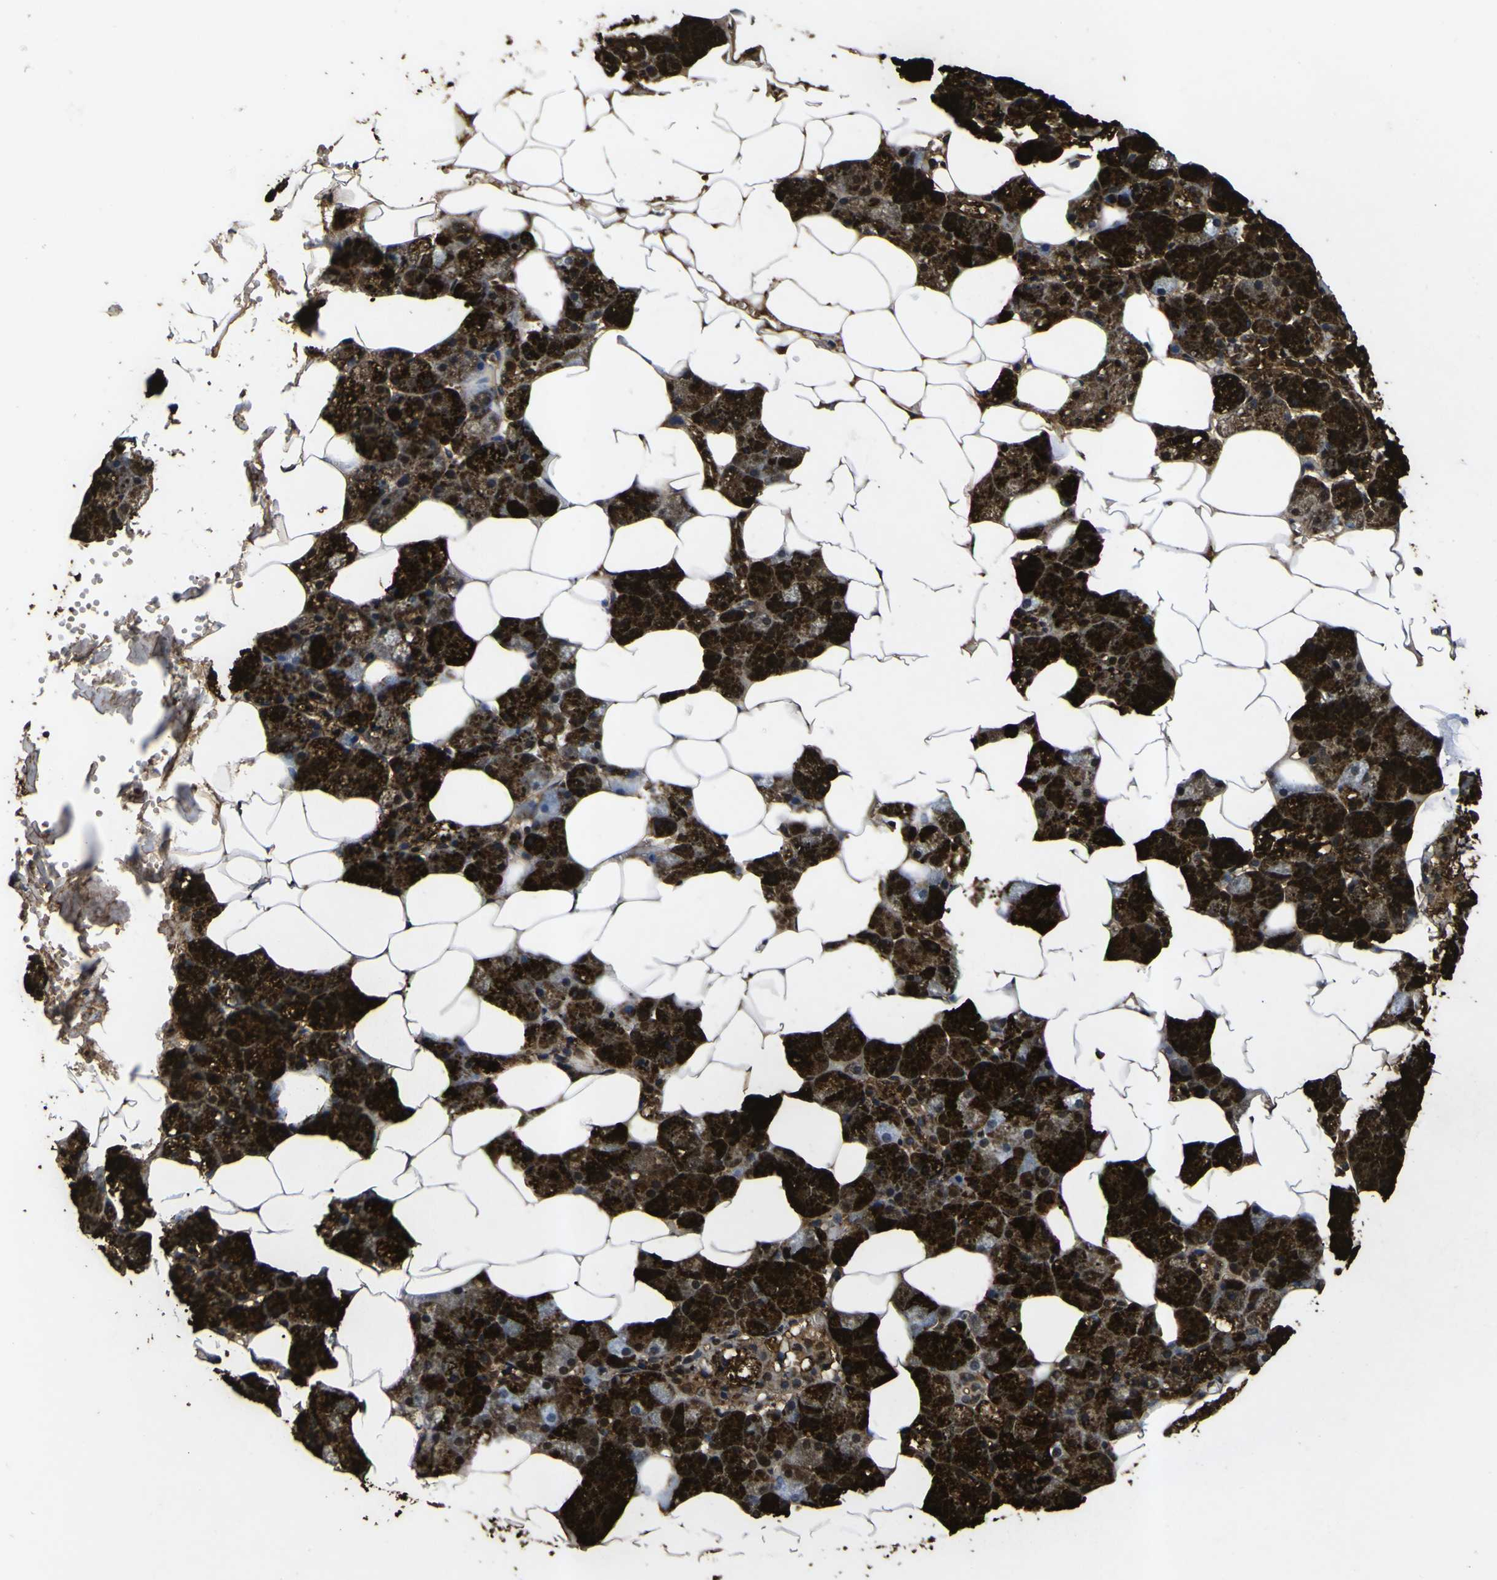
{"staining": {"intensity": "strong", "quantity": ">75%", "location": "cytoplasmic/membranous"}, "tissue": "salivary gland", "cell_type": "Glandular cells", "image_type": "normal", "snomed": [{"axis": "morphology", "description": "Normal tissue, NOS"}, {"axis": "topography", "description": "Salivary gland"}], "caption": "About >75% of glandular cells in normal salivary gland exhibit strong cytoplasmic/membranous protein expression as visualized by brown immunohistochemical staining.", "gene": "VASN", "patient": {"sex": "male", "age": 62}}